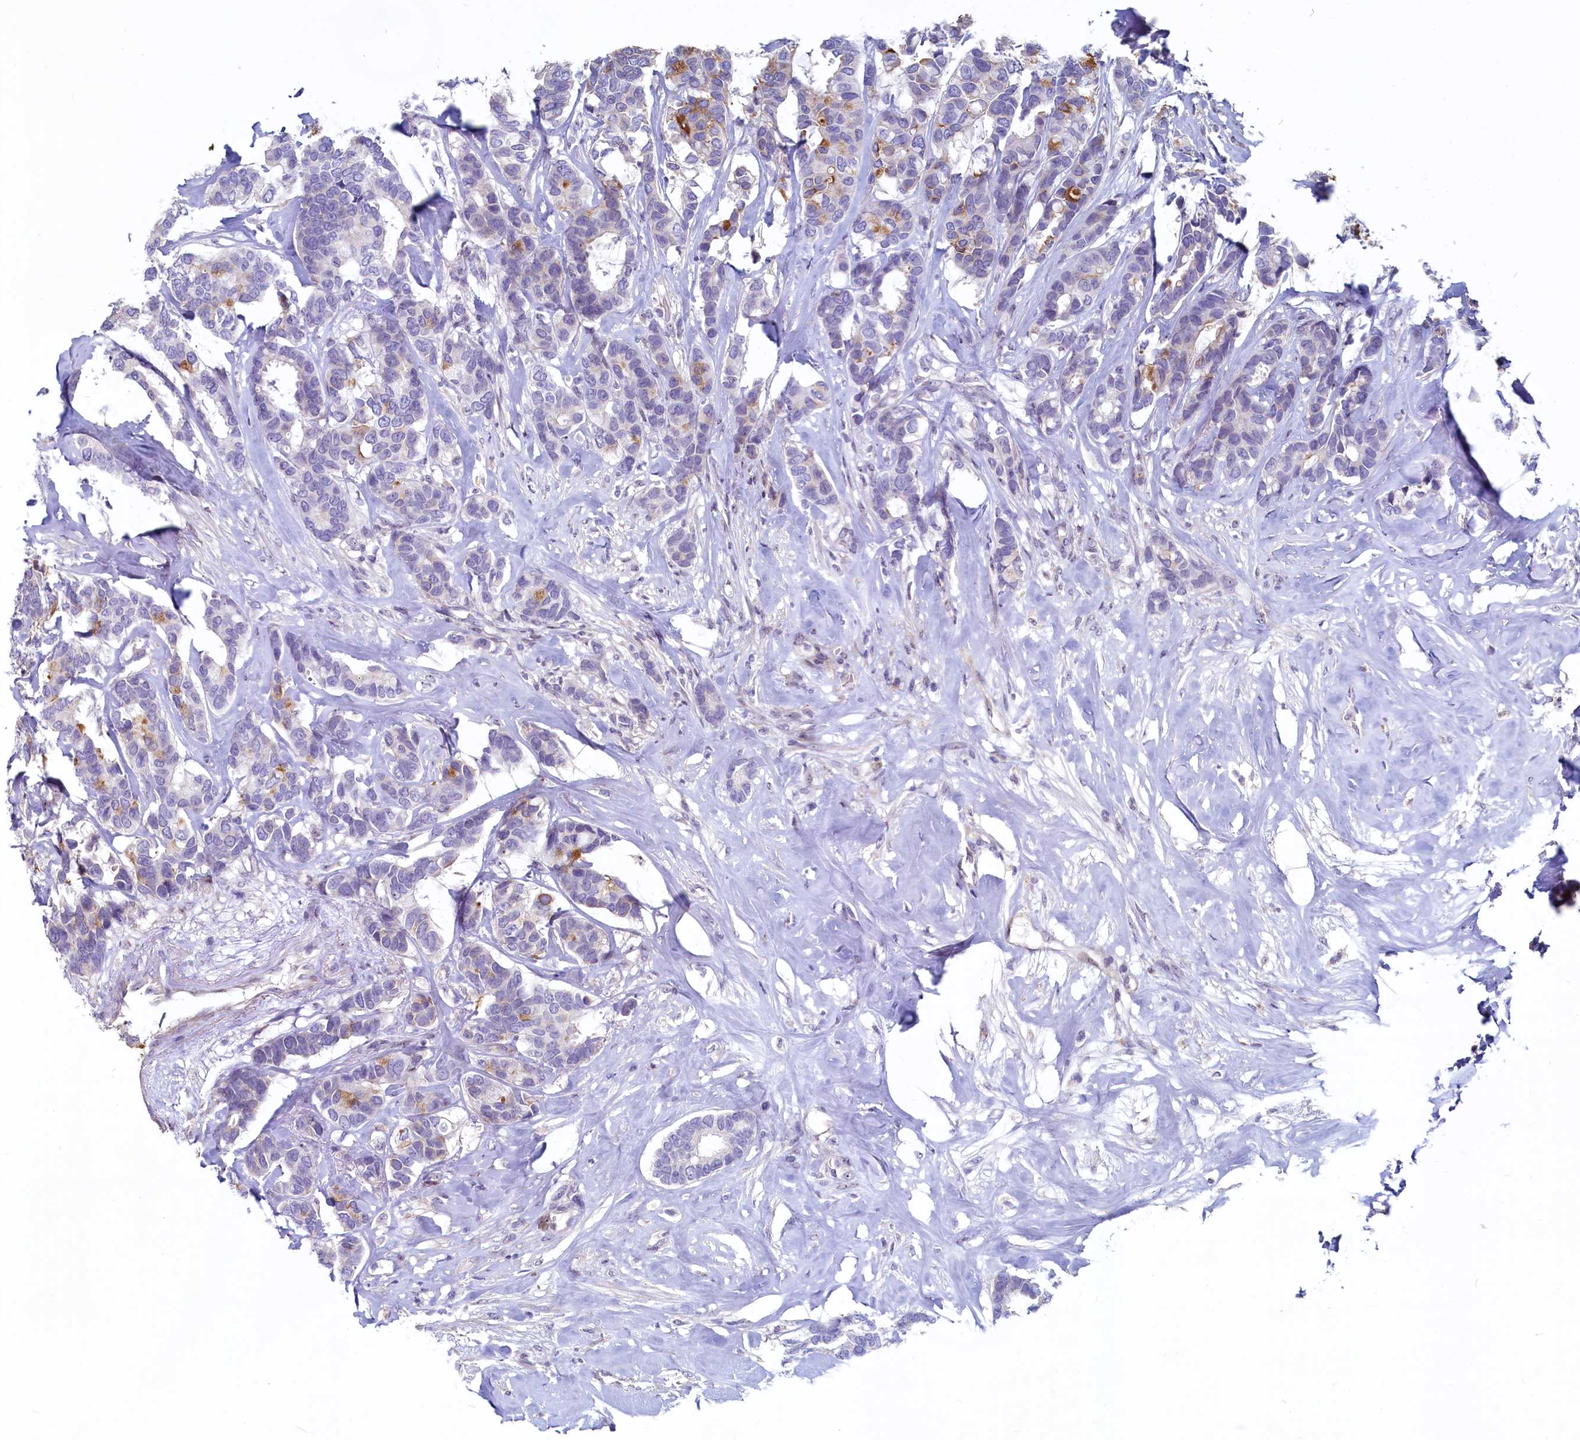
{"staining": {"intensity": "weak", "quantity": "<25%", "location": "cytoplasmic/membranous"}, "tissue": "breast cancer", "cell_type": "Tumor cells", "image_type": "cancer", "snomed": [{"axis": "morphology", "description": "Duct carcinoma"}, {"axis": "topography", "description": "Breast"}], "caption": "Breast cancer (infiltrating ductal carcinoma) stained for a protein using immunohistochemistry (IHC) demonstrates no expression tumor cells.", "gene": "ASXL3", "patient": {"sex": "female", "age": 87}}